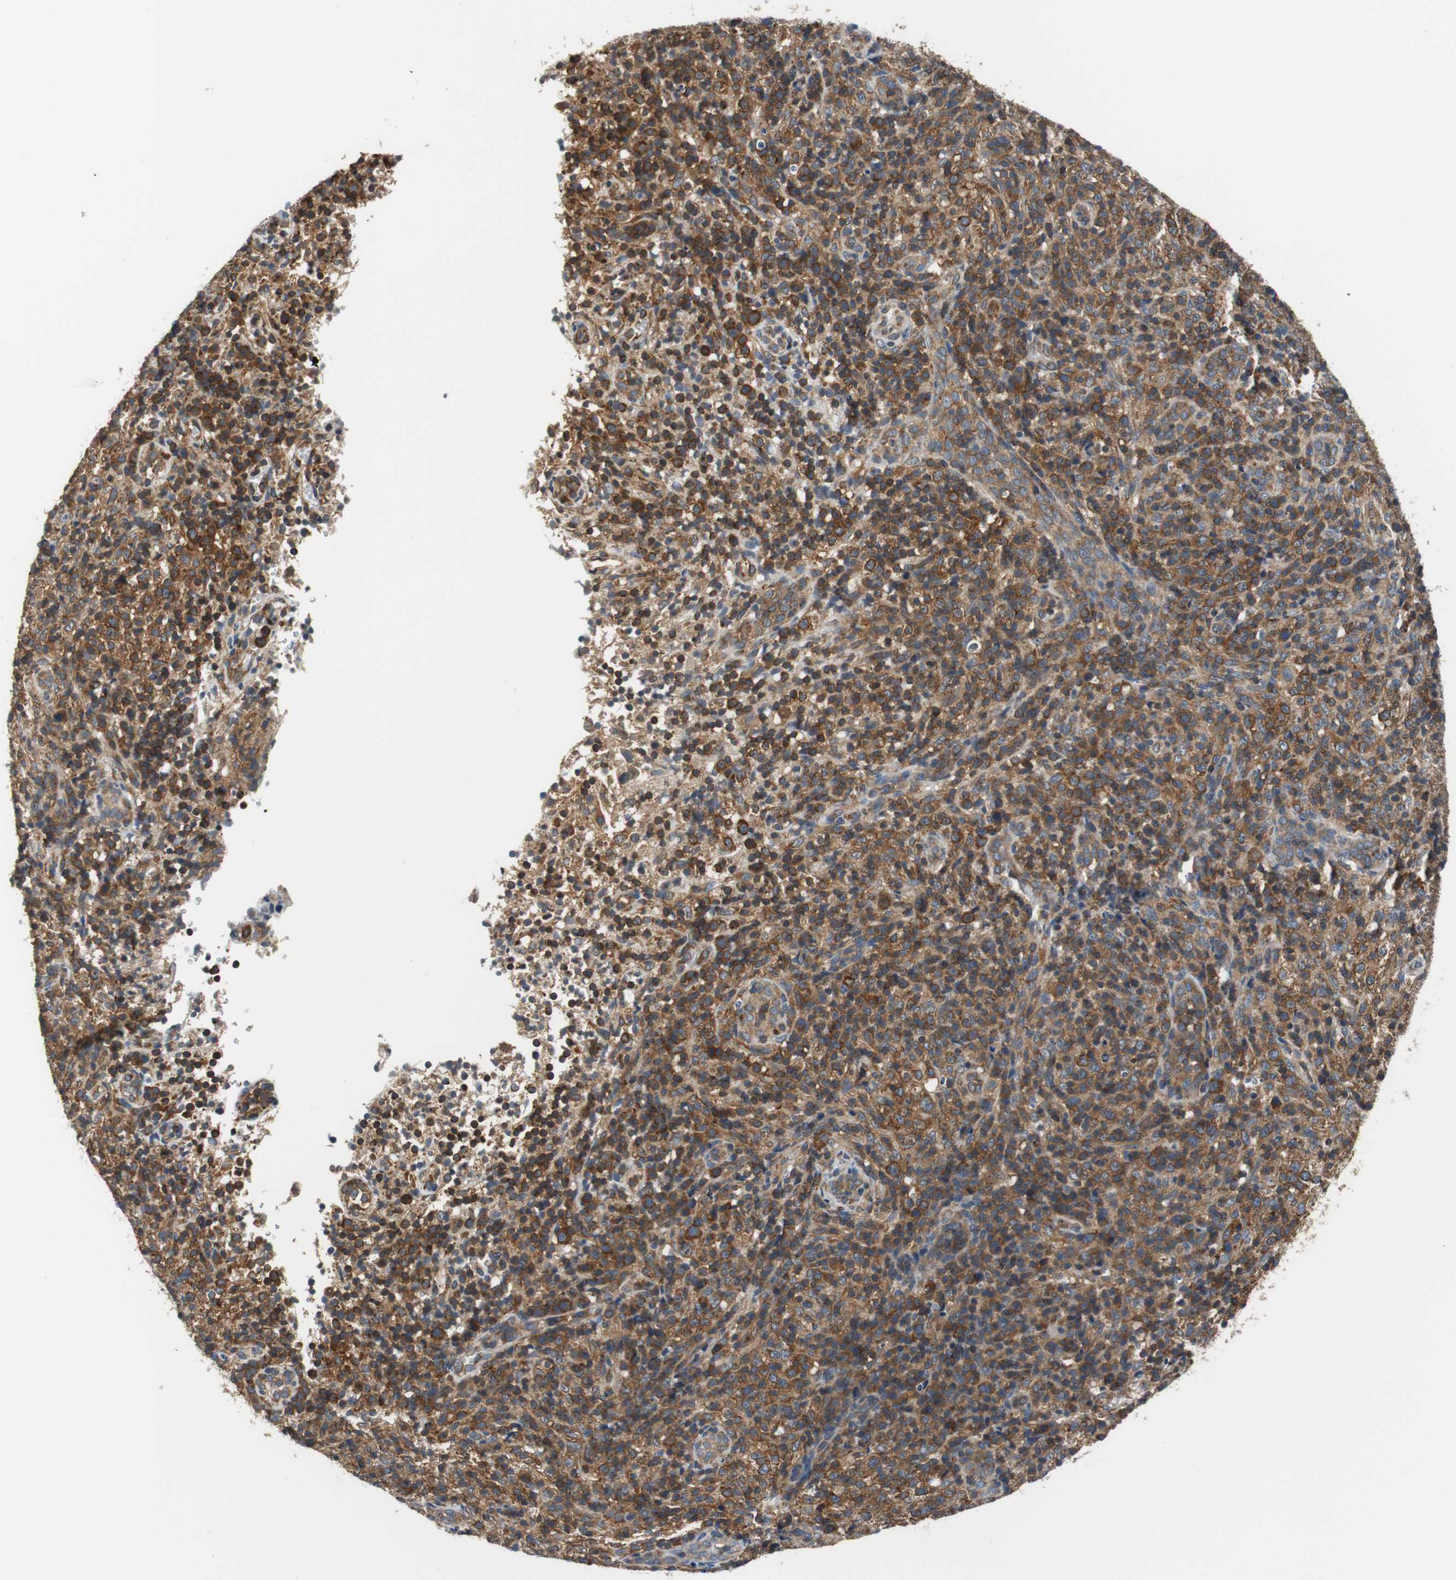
{"staining": {"intensity": "strong", "quantity": ">75%", "location": "cytoplasmic/membranous"}, "tissue": "lymphoma", "cell_type": "Tumor cells", "image_type": "cancer", "snomed": [{"axis": "morphology", "description": "Malignant lymphoma, non-Hodgkin's type, High grade"}, {"axis": "topography", "description": "Lymph node"}], "caption": "High-grade malignant lymphoma, non-Hodgkin's type stained with a protein marker displays strong staining in tumor cells.", "gene": "CNOT3", "patient": {"sex": "female", "age": 76}}